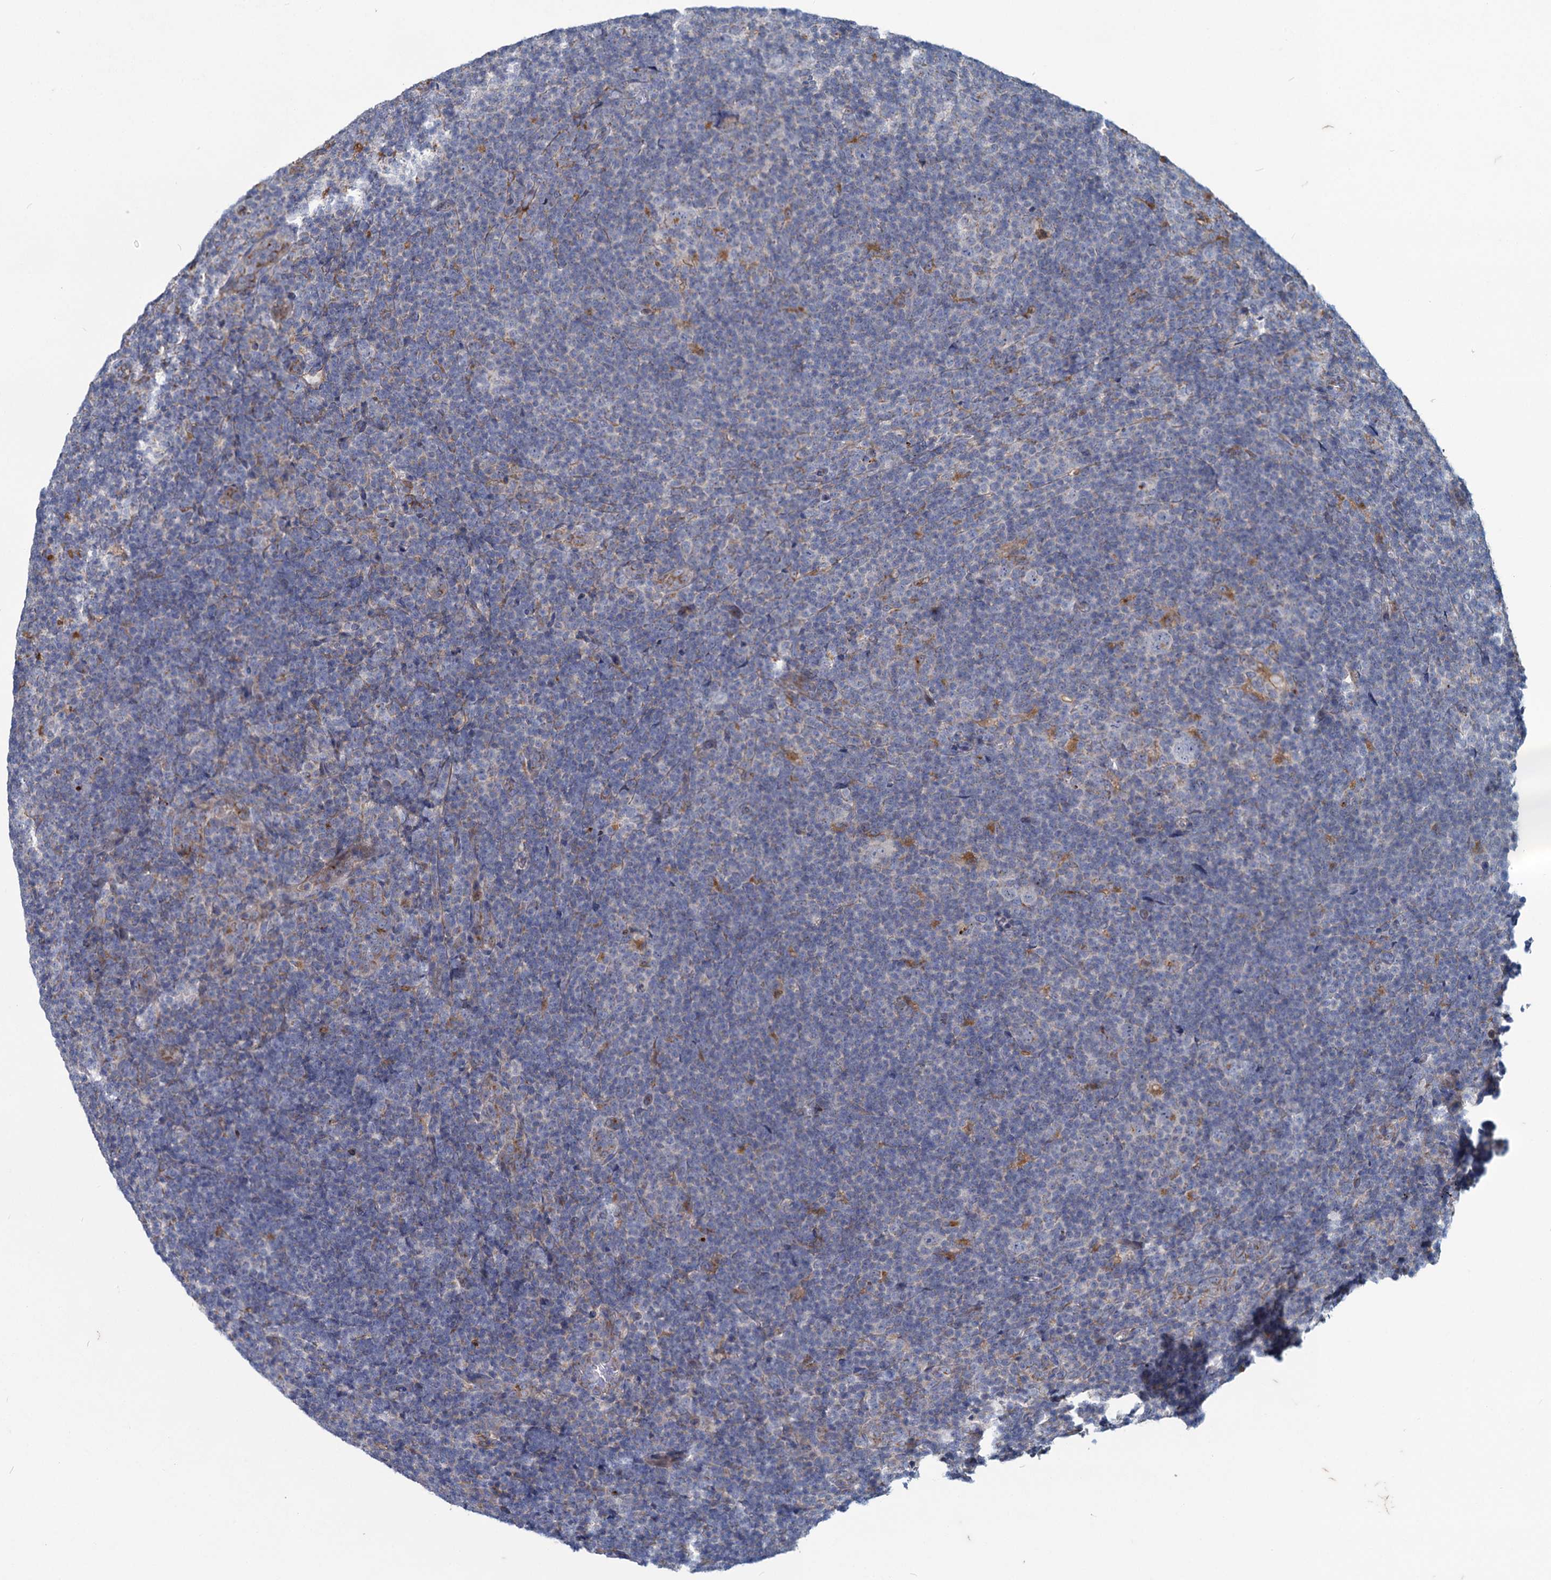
{"staining": {"intensity": "negative", "quantity": "none", "location": "none"}, "tissue": "lymphoma", "cell_type": "Tumor cells", "image_type": "cancer", "snomed": [{"axis": "morphology", "description": "Hodgkin's disease, NOS"}, {"axis": "topography", "description": "Lymph node"}], "caption": "Tumor cells are negative for protein expression in human Hodgkin's disease. (Immunohistochemistry (ihc), brightfield microscopy, high magnification).", "gene": "ADCY2", "patient": {"sex": "female", "age": 57}}